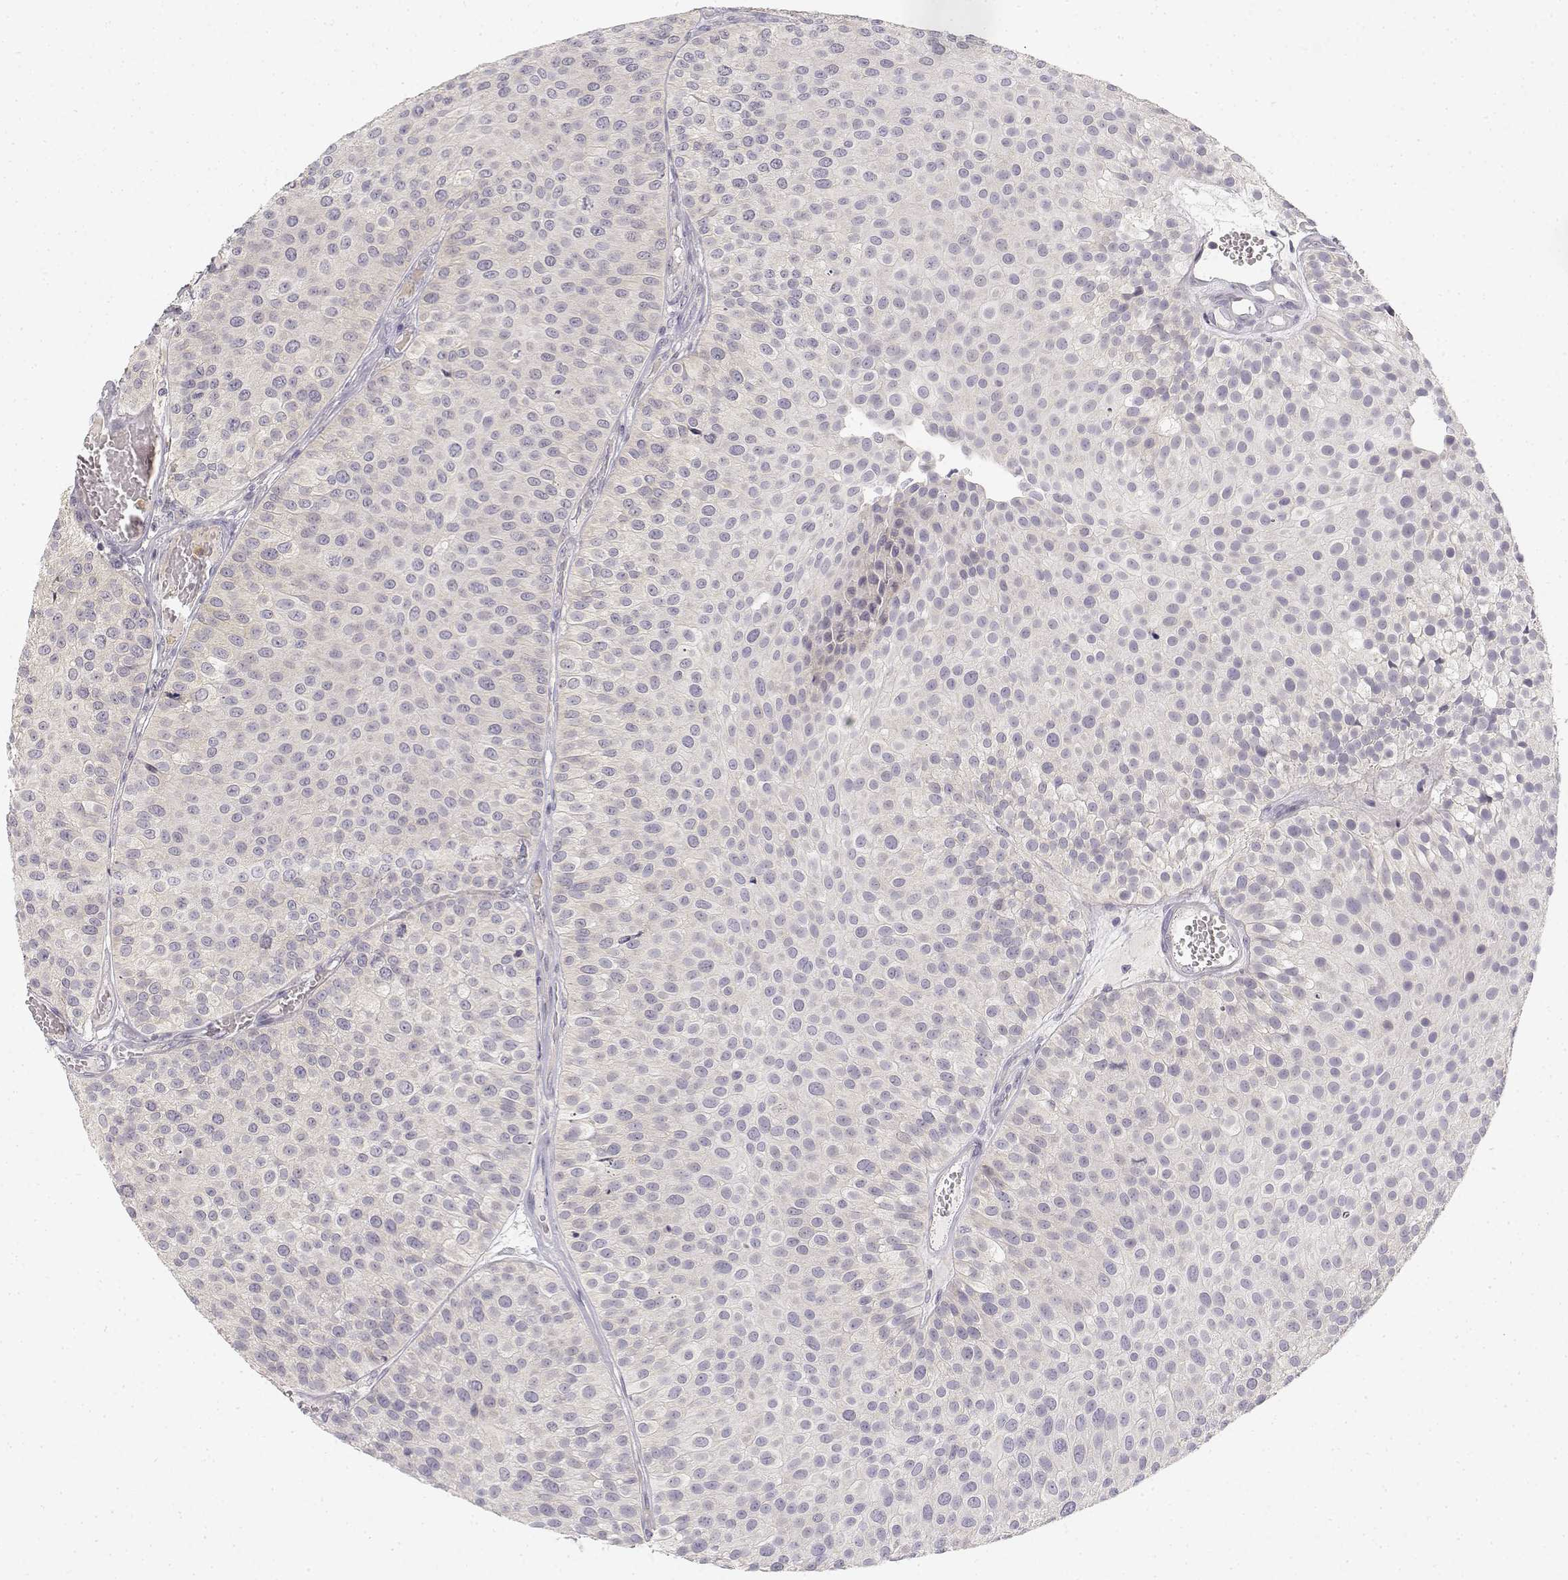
{"staining": {"intensity": "negative", "quantity": "none", "location": "none"}, "tissue": "urothelial cancer", "cell_type": "Tumor cells", "image_type": "cancer", "snomed": [{"axis": "morphology", "description": "Urothelial carcinoma, Low grade"}, {"axis": "topography", "description": "Urinary bladder"}], "caption": "High power microscopy histopathology image of an immunohistochemistry (IHC) micrograph of urothelial cancer, revealing no significant expression in tumor cells.", "gene": "GLIPR1L2", "patient": {"sex": "female", "age": 87}}